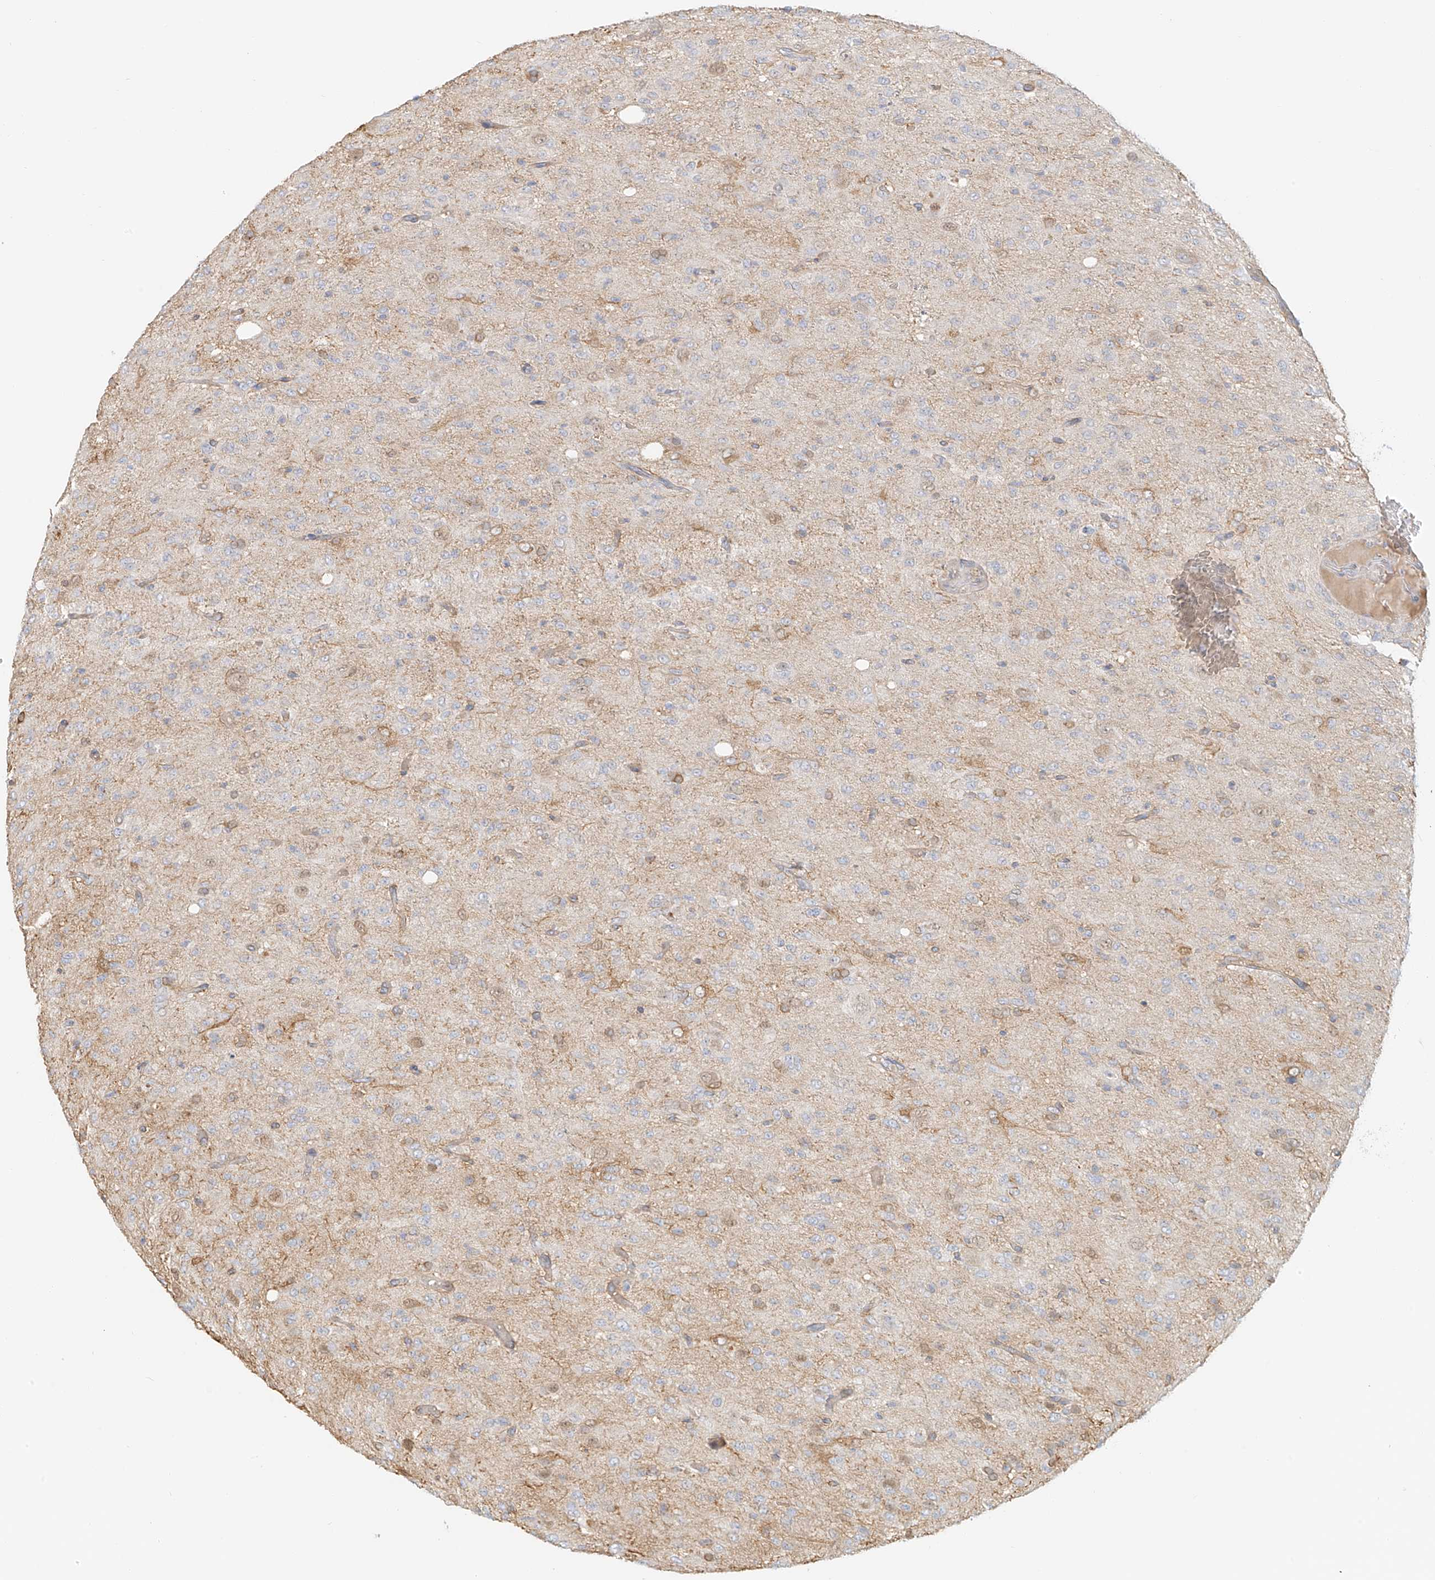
{"staining": {"intensity": "negative", "quantity": "none", "location": "none"}, "tissue": "glioma", "cell_type": "Tumor cells", "image_type": "cancer", "snomed": [{"axis": "morphology", "description": "Glioma, malignant, High grade"}, {"axis": "topography", "description": "Brain"}], "caption": "There is no significant expression in tumor cells of malignant glioma (high-grade).", "gene": "UPK1B", "patient": {"sex": "female", "age": 59}}